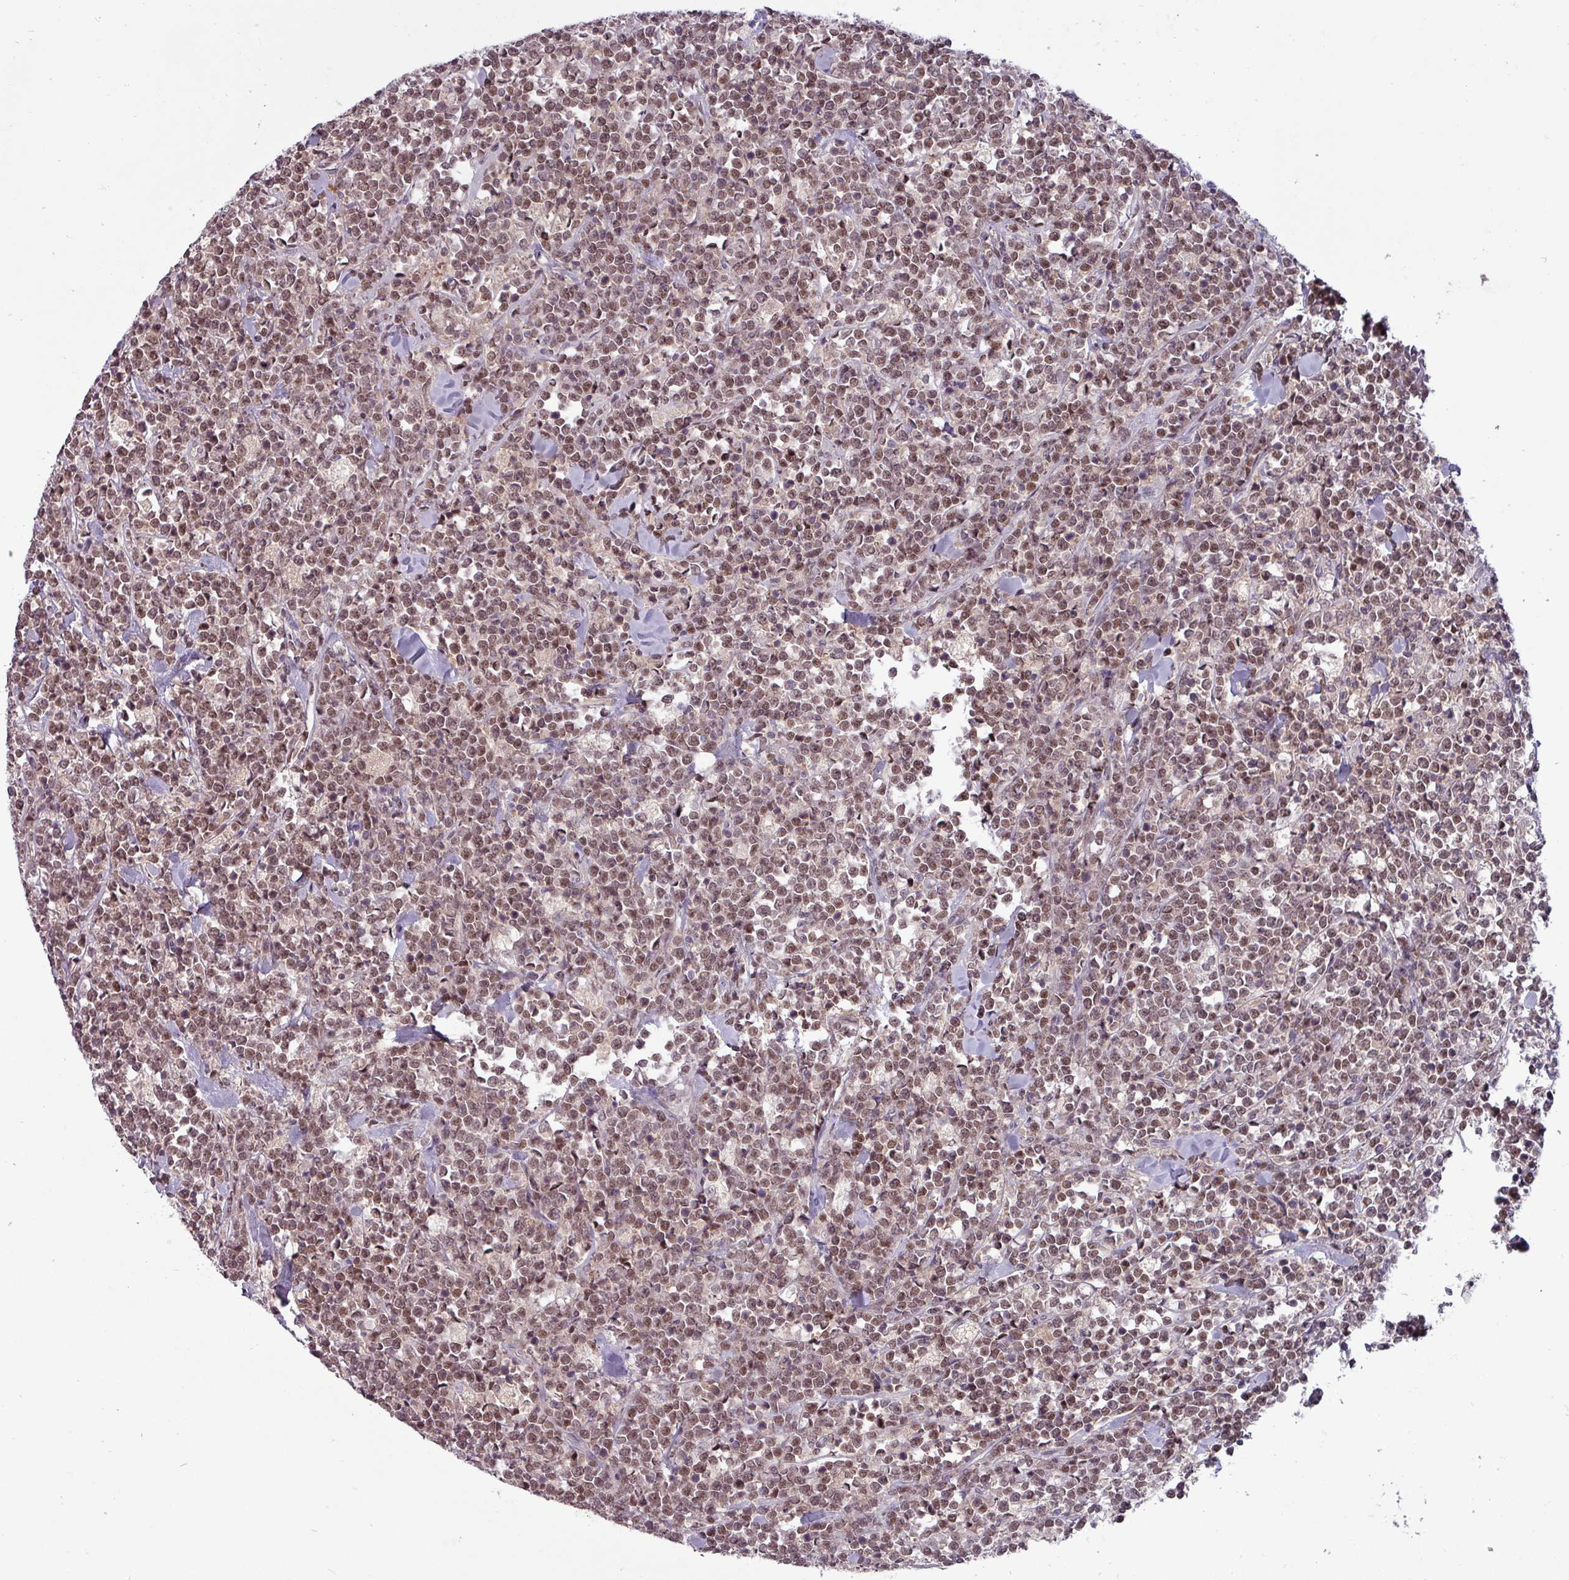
{"staining": {"intensity": "moderate", "quantity": ">75%", "location": "nuclear"}, "tissue": "lymphoma", "cell_type": "Tumor cells", "image_type": "cancer", "snomed": [{"axis": "morphology", "description": "Malignant lymphoma, non-Hodgkin's type, High grade"}, {"axis": "topography", "description": "Small intestine"}, {"axis": "topography", "description": "Colon"}], "caption": "High-power microscopy captured an immunohistochemistry (IHC) photomicrograph of lymphoma, revealing moderate nuclear expression in approximately >75% of tumor cells.", "gene": "PRRX1", "patient": {"sex": "male", "age": 8}}